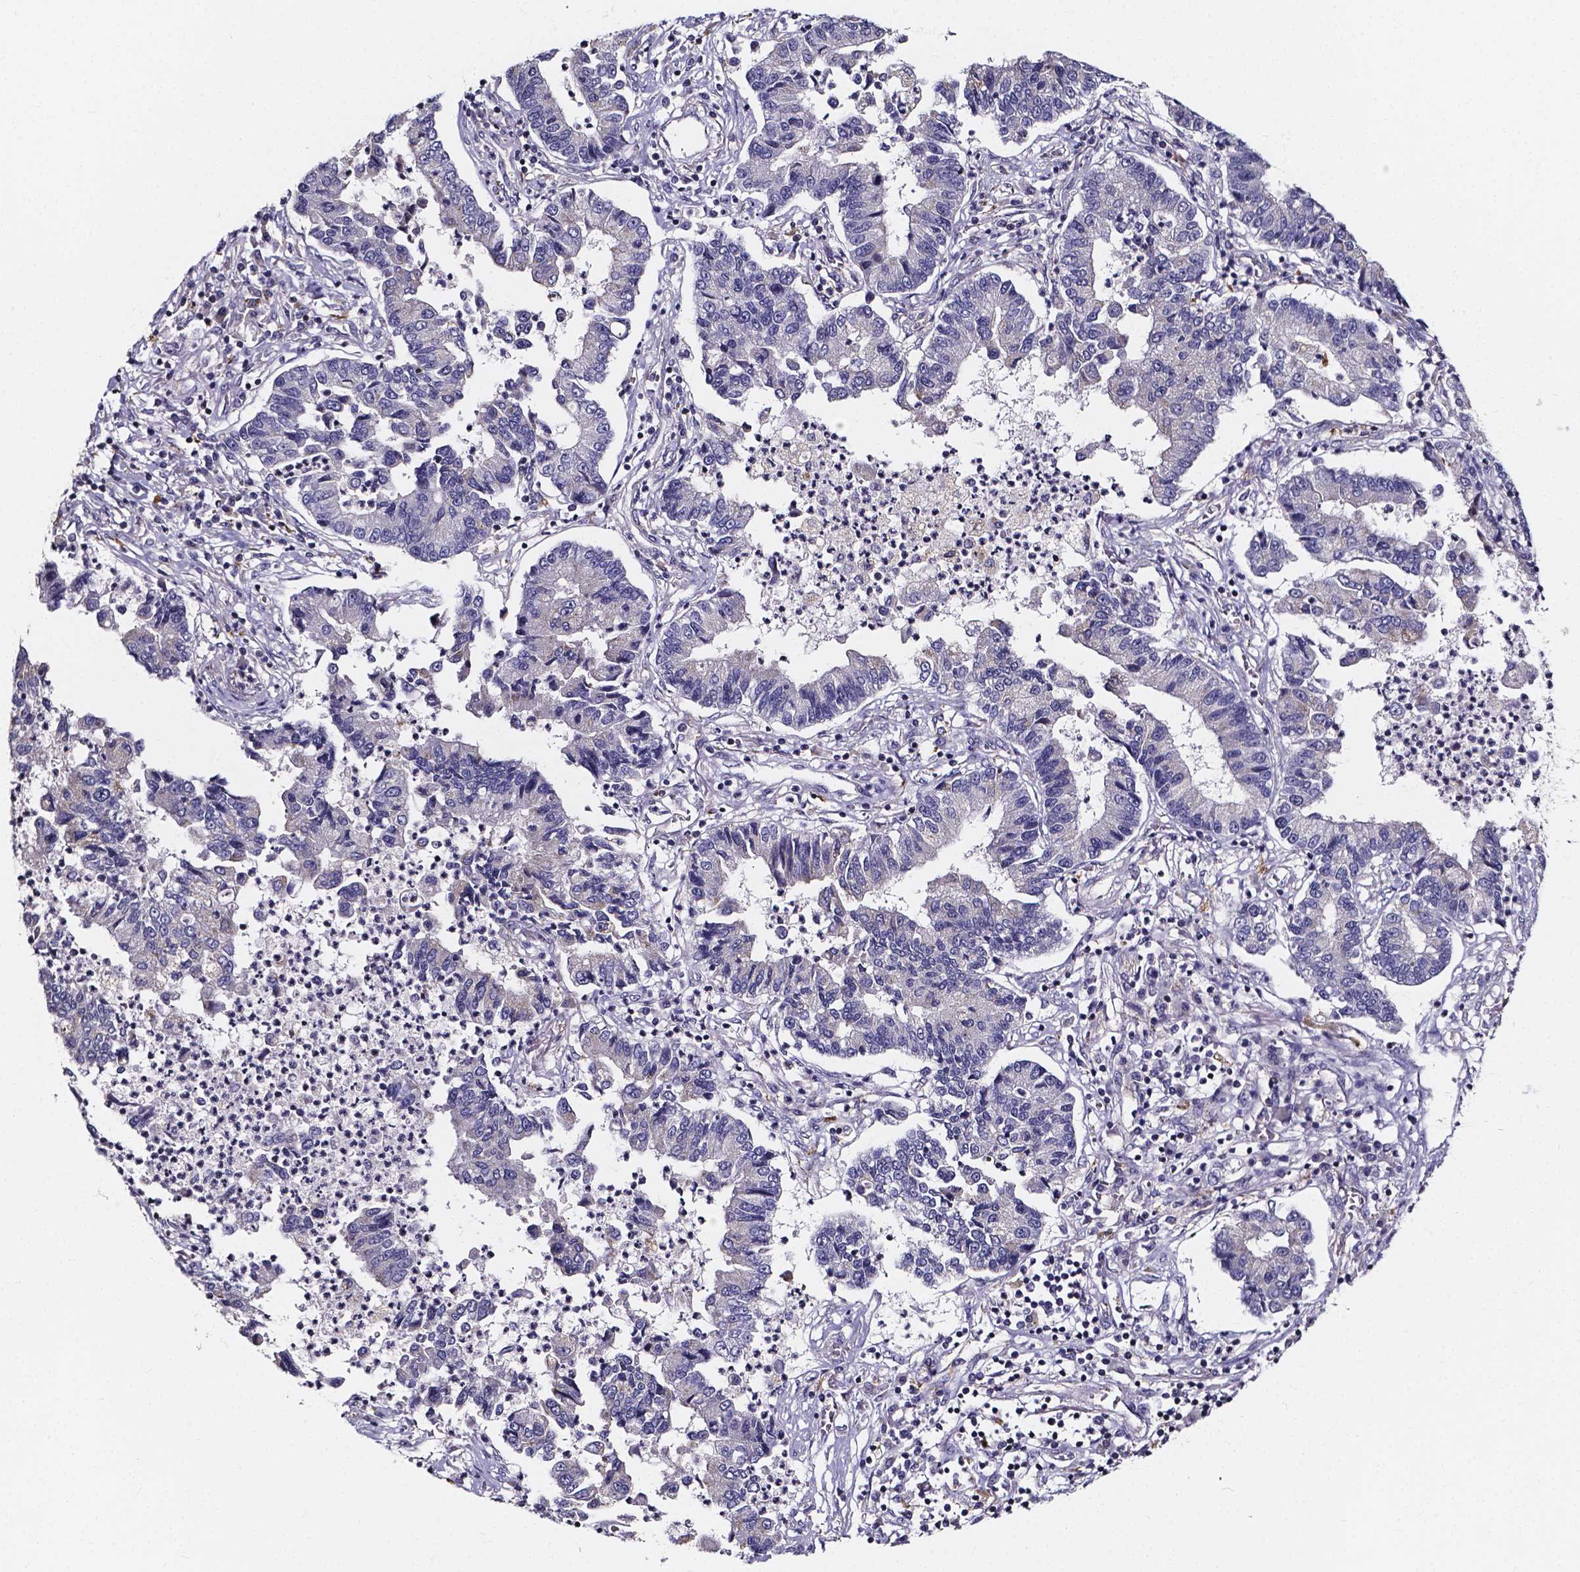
{"staining": {"intensity": "negative", "quantity": "none", "location": "none"}, "tissue": "lung cancer", "cell_type": "Tumor cells", "image_type": "cancer", "snomed": [{"axis": "morphology", "description": "Adenocarcinoma, NOS"}, {"axis": "topography", "description": "Lung"}], "caption": "Immunohistochemistry of human lung cancer (adenocarcinoma) displays no staining in tumor cells.", "gene": "THEMIS", "patient": {"sex": "female", "age": 57}}